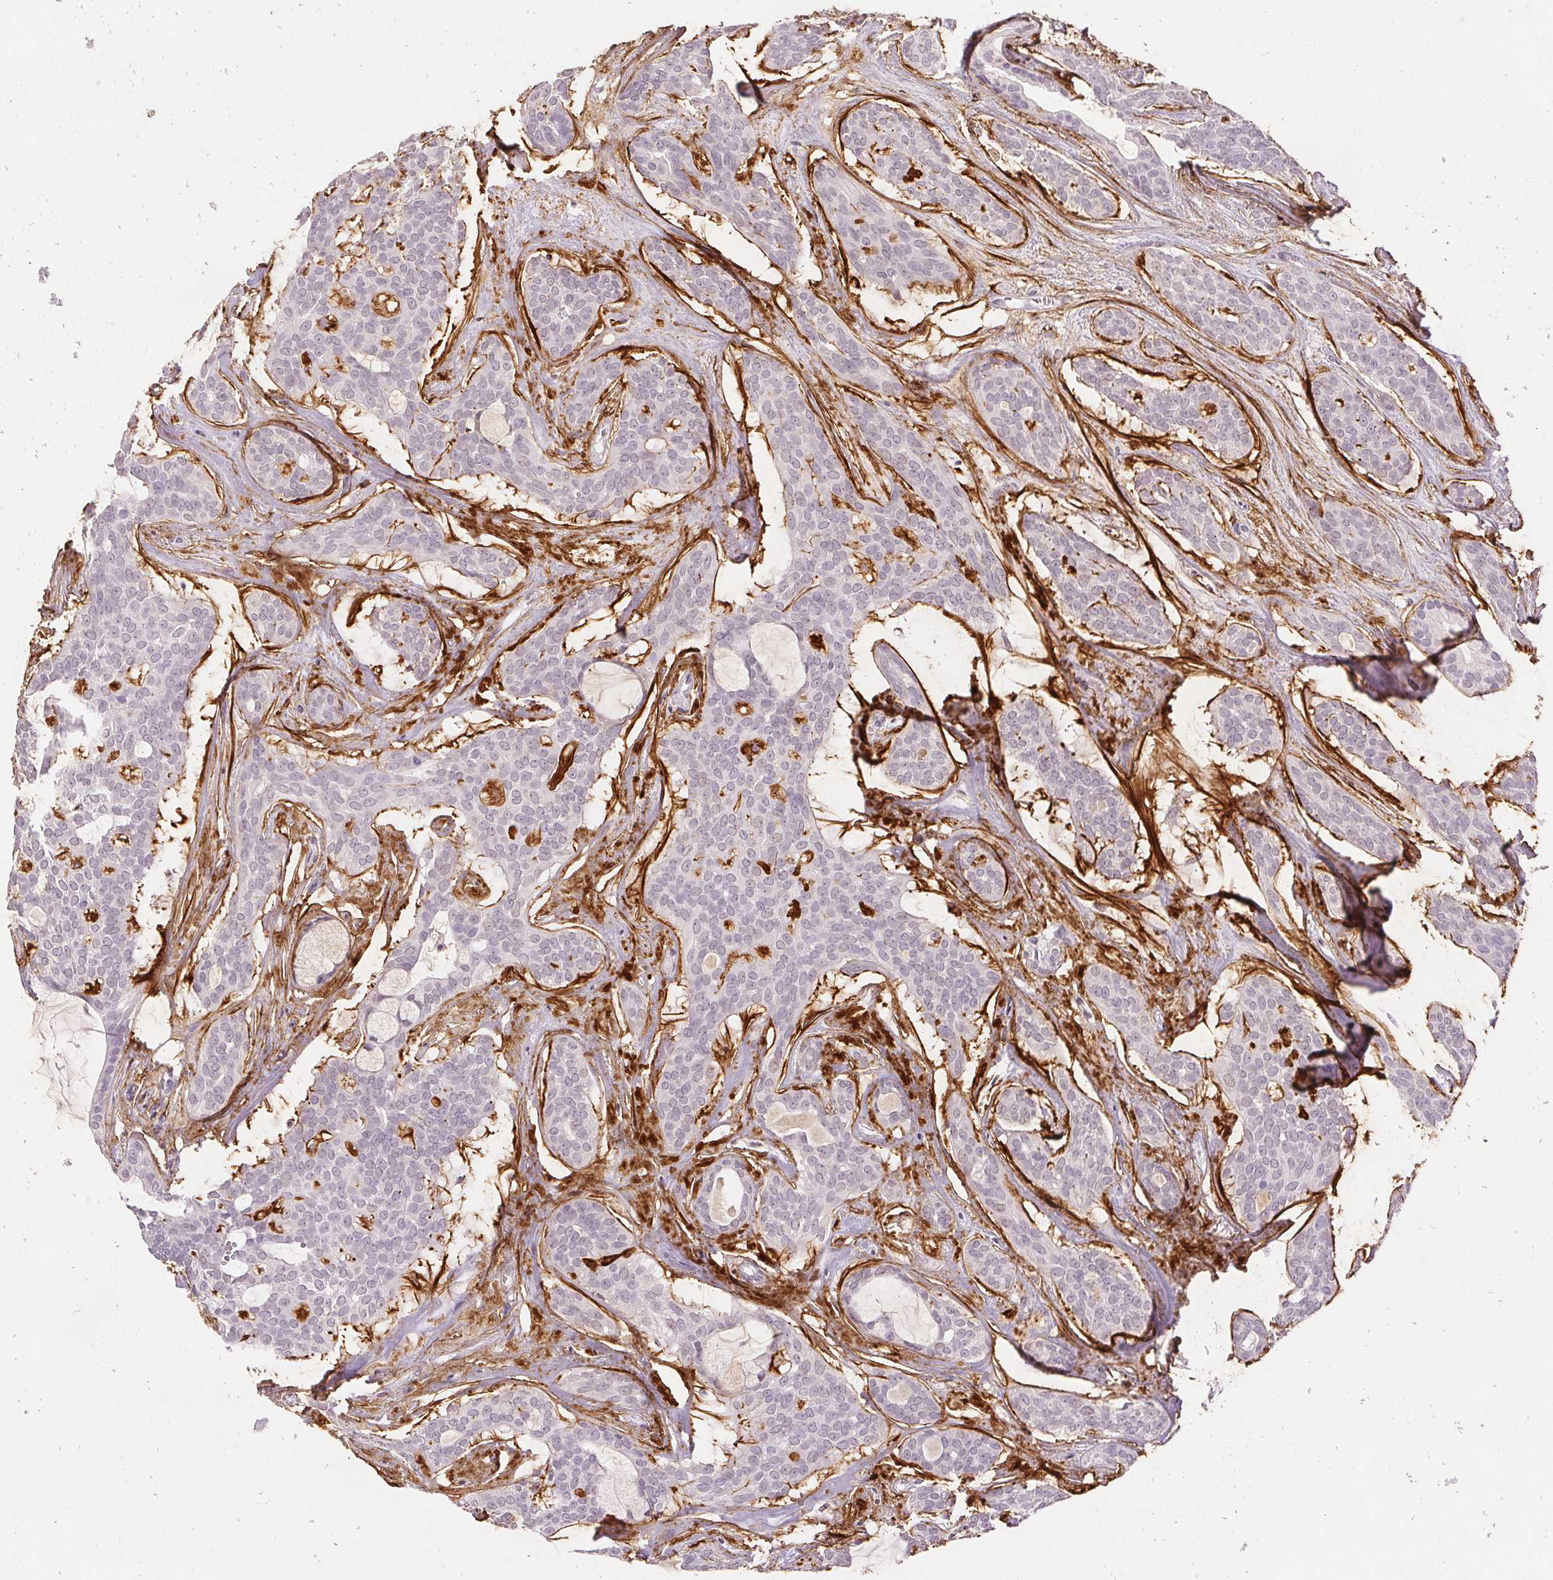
{"staining": {"intensity": "negative", "quantity": "none", "location": "none"}, "tissue": "head and neck cancer", "cell_type": "Tumor cells", "image_type": "cancer", "snomed": [{"axis": "morphology", "description": "Adenocarcinoma, NOS"}, {"axis": "topography", "description": "Head-Neck"}], "caption": "DAB (3,3'-diaminobenzidine) immunohistochemical staining of human head and neck adenocarcinoma displays no significant staining in tumor cells. (DAB (3,3'-diaminobenzidine) IHC with hematoxylin counter stain).", "gene": "FBN1", "patient": {"sex": "male", "age": 66}}